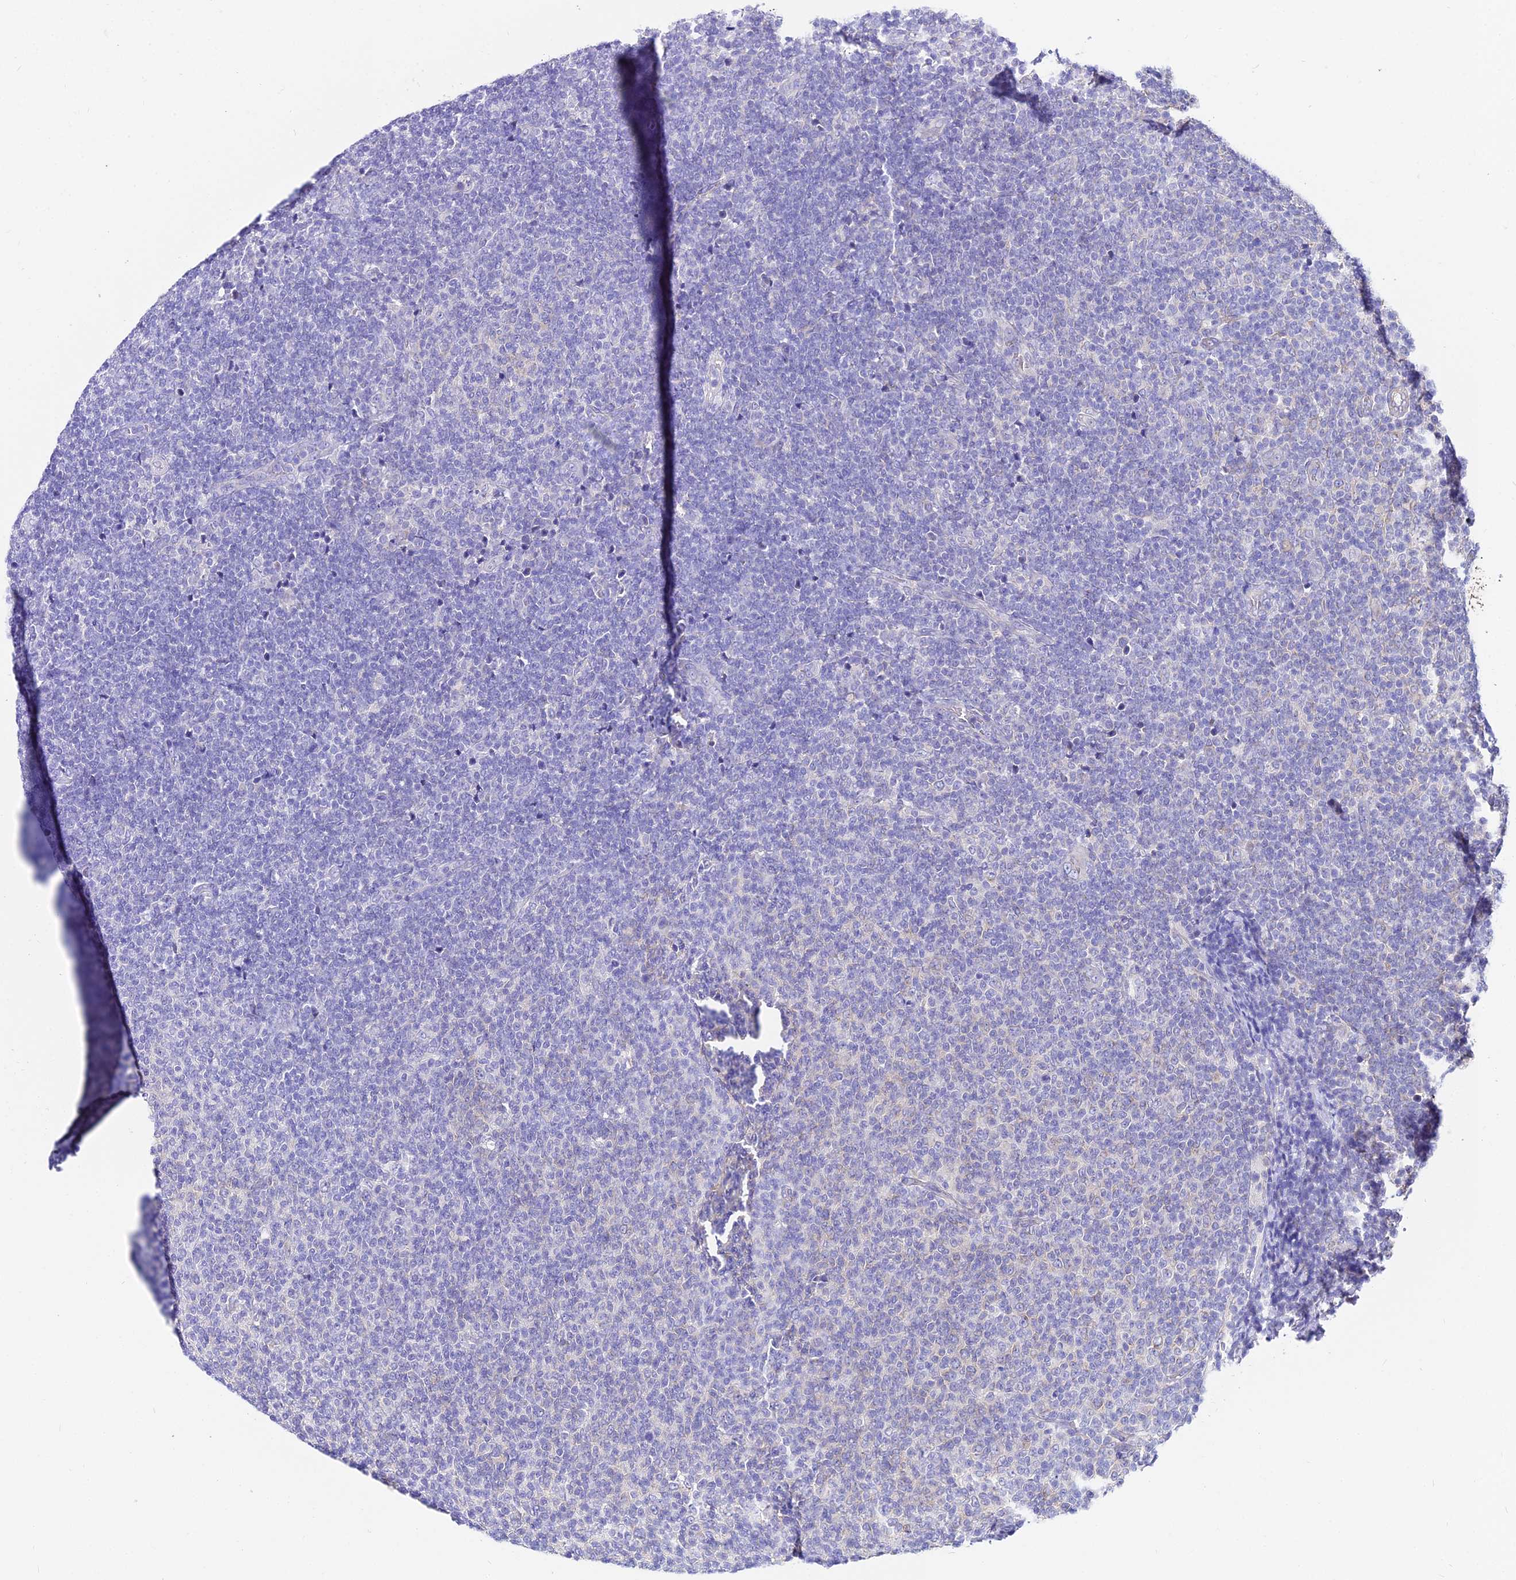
{"staining": {"intensity": "negative", "quantity": "none", "location": "none"}, "tissue": "lymphoma", "cell_type": "Tumor cells", "image_type": "cancer", "snomed": [{"axis": "morphology", "description": "Malignant lymphoma, non-Hodgkin's type, Low grade"}, {"axis": "topography", "description": "Lymph node"}], "caption": "IHC of lymphoma shows no positivity in tumor cells.", "gene": "TUBA3D", "patient": {"sex": "male", "age": 66}}